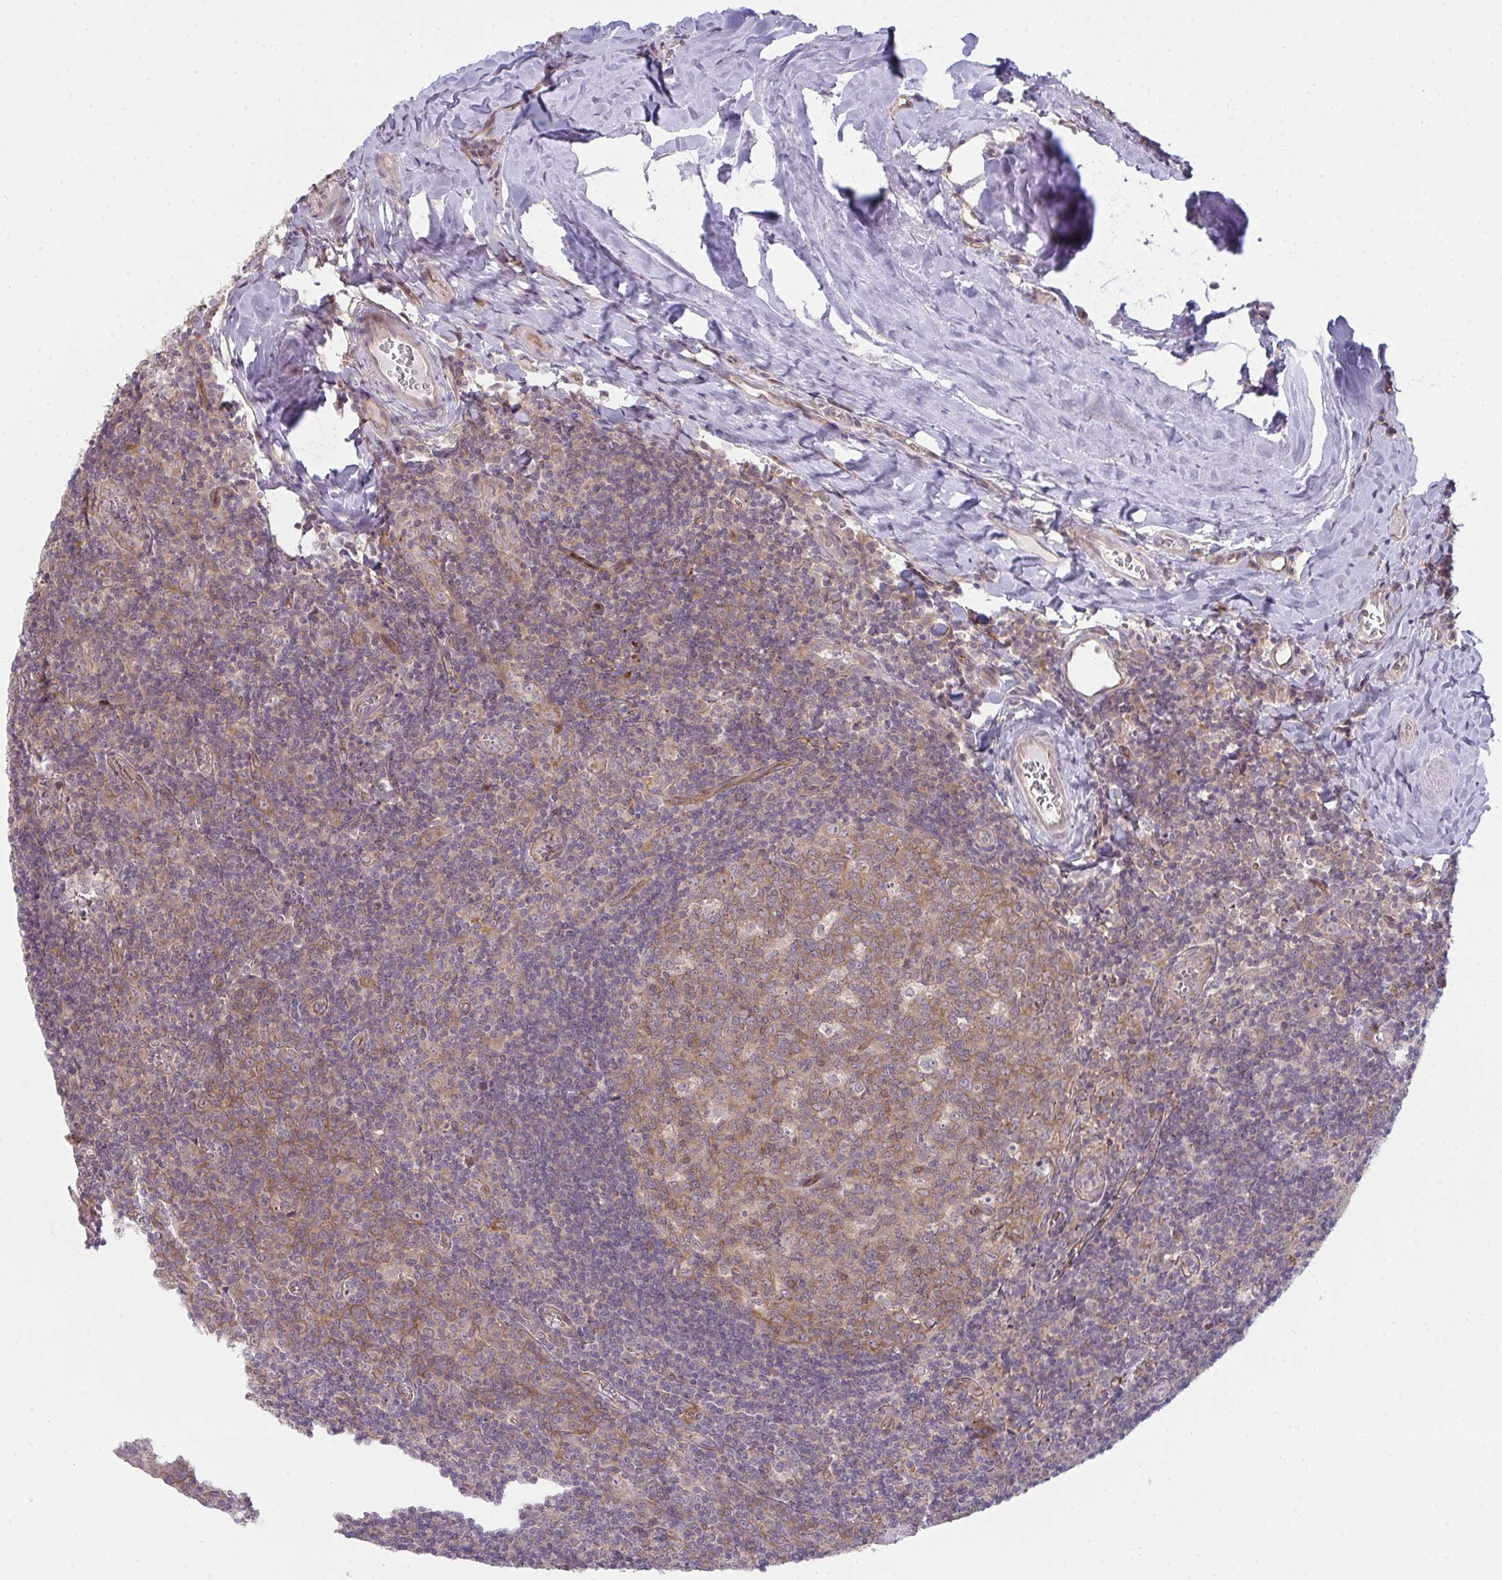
{"staining": {"intensity": "moderate", "quantity": "25%-75%", "location": "cytoplasmic/membranous"}, "tissue": "tonsil", "cell_type": "Germinal center cells", "image_type": "normal", "snomed": [{"axis": "morphology", "description": "Normal tissue, NOS"}, {"axis": "morphology", "description": "Inflammation, NOS"}, {"axis": "topography", "description": "Tonsil"}], "caption": "Immunohistochemical staining of normal tonsil exhibits moderate cytoplasmic/membranous protein staining in approximately 25%-75% of germinal center cells.", "gene": "CASP9", "patient": {"sex": "female", "age": 31}}